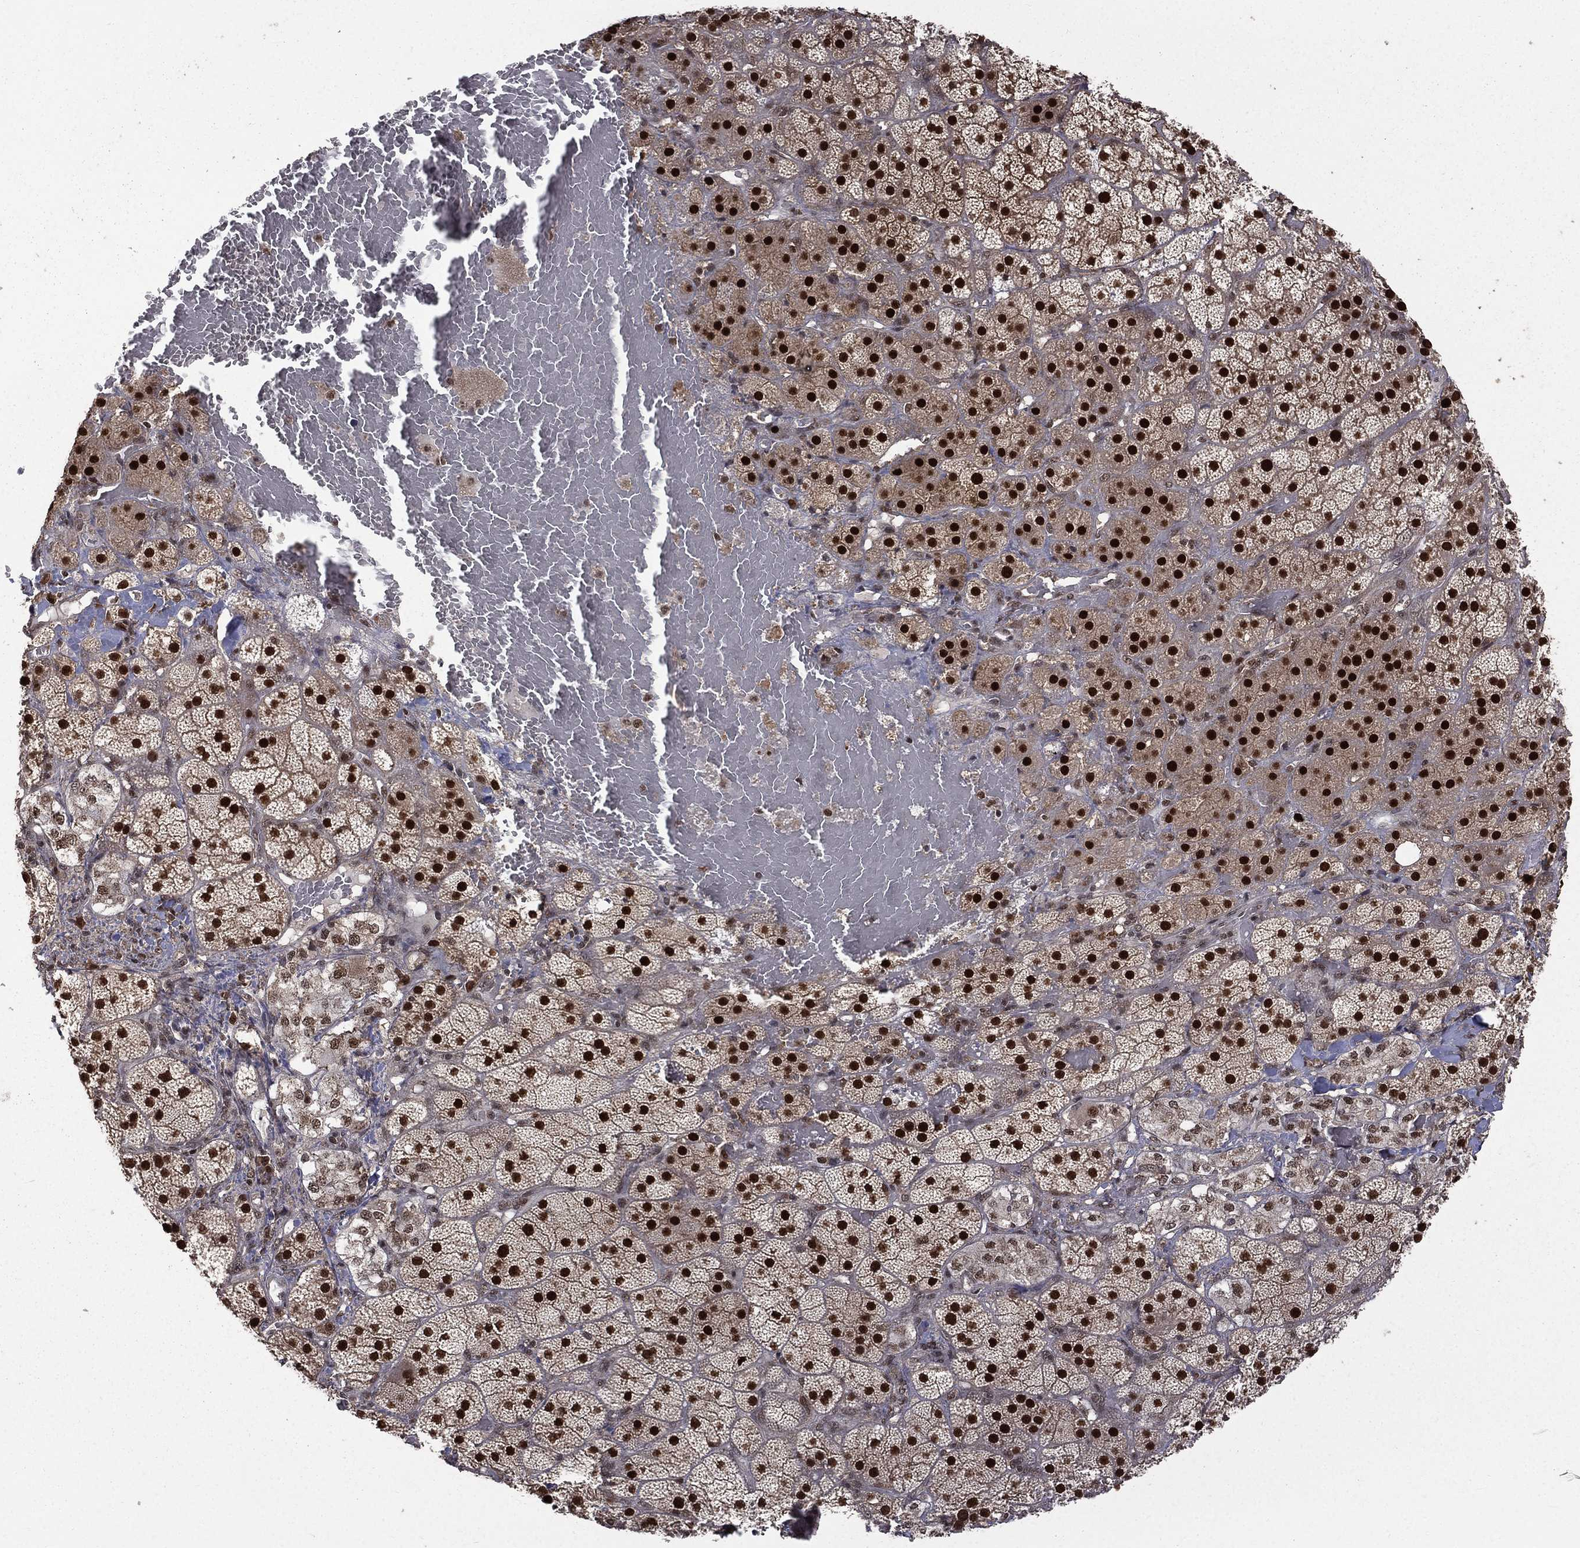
{"staining": {"intensity": "strong", "quantity": ">75%", "location": "nuclear"}, "tissue": "adrenal gland", "cell_type": "Glandular cells", "image_type": "normal", "snomed": [{"axis": "morphology", "description": "Normal tissue, NOS"}, {"axis": "topography", "description": "Adrenal gland"}], "caption": "Human adrenal gland stained with a brown dye displays strong nuclear positive positivity in about >75% of glandular cells.", "gene": "JMJD6", "patient": {"sex": "male", "age": 57}}